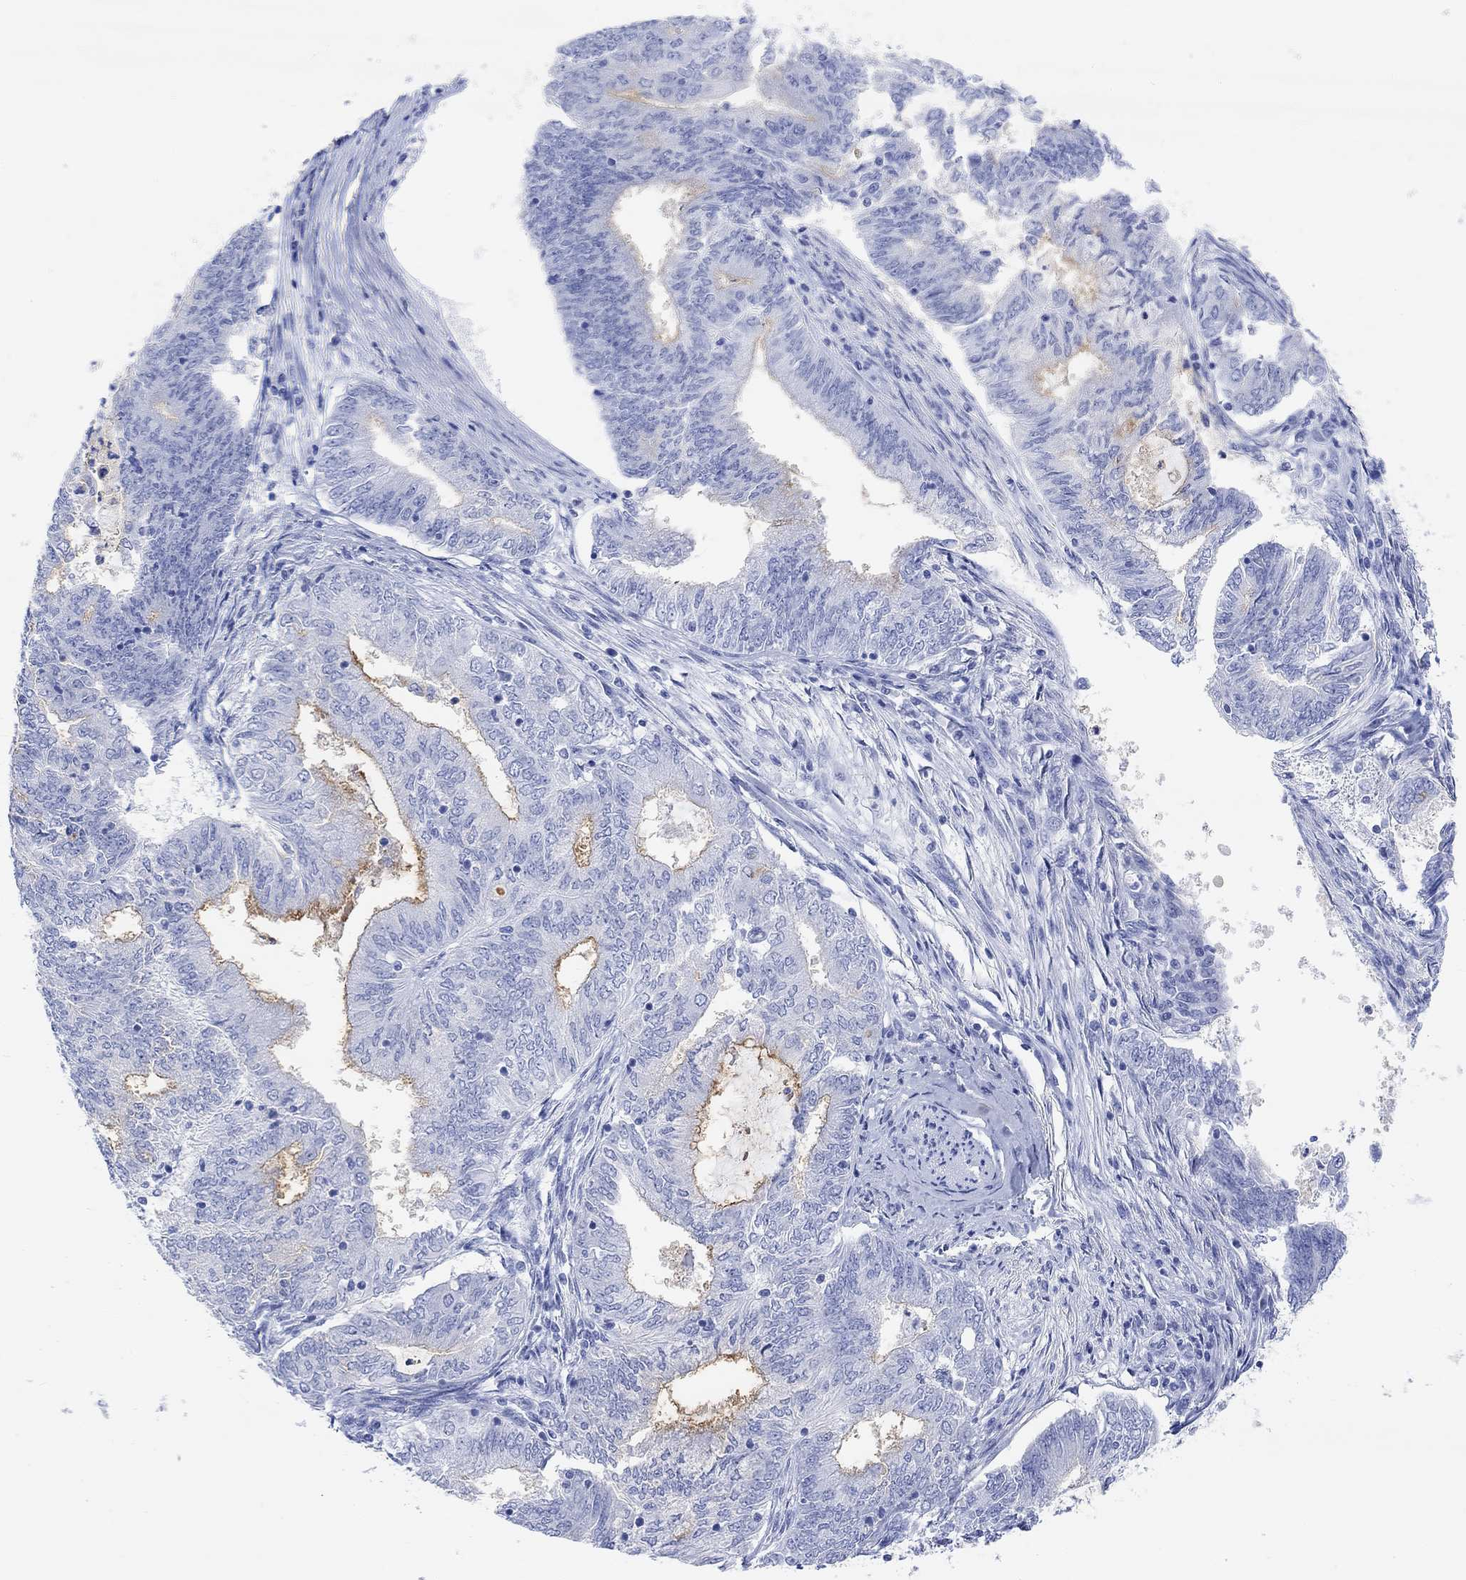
{"staining": {"intensity": "moderate", "quantity": "<25%", "location": "cytoplasmic/membranous"}, "tissue": "endometrial cancer", "cell_type": "Tumor cells", "image_type": "cancer", "snomed": [{"axis": "morphology", "description": "Adenocarcinoma, NOS"}, {"axis": "topography", "description": "Endometrium"}], "caption": "DAB (3,3'-diaminobenzidine) immunohistochemical staining of endometrial cancer (adenocarcinoma) reveals moderate cytoplasmic/membranous protein staining in approximately <25% of tumor cells.", "gene": "XIRP2", "patient": {"sex": "female", "age": 62}}